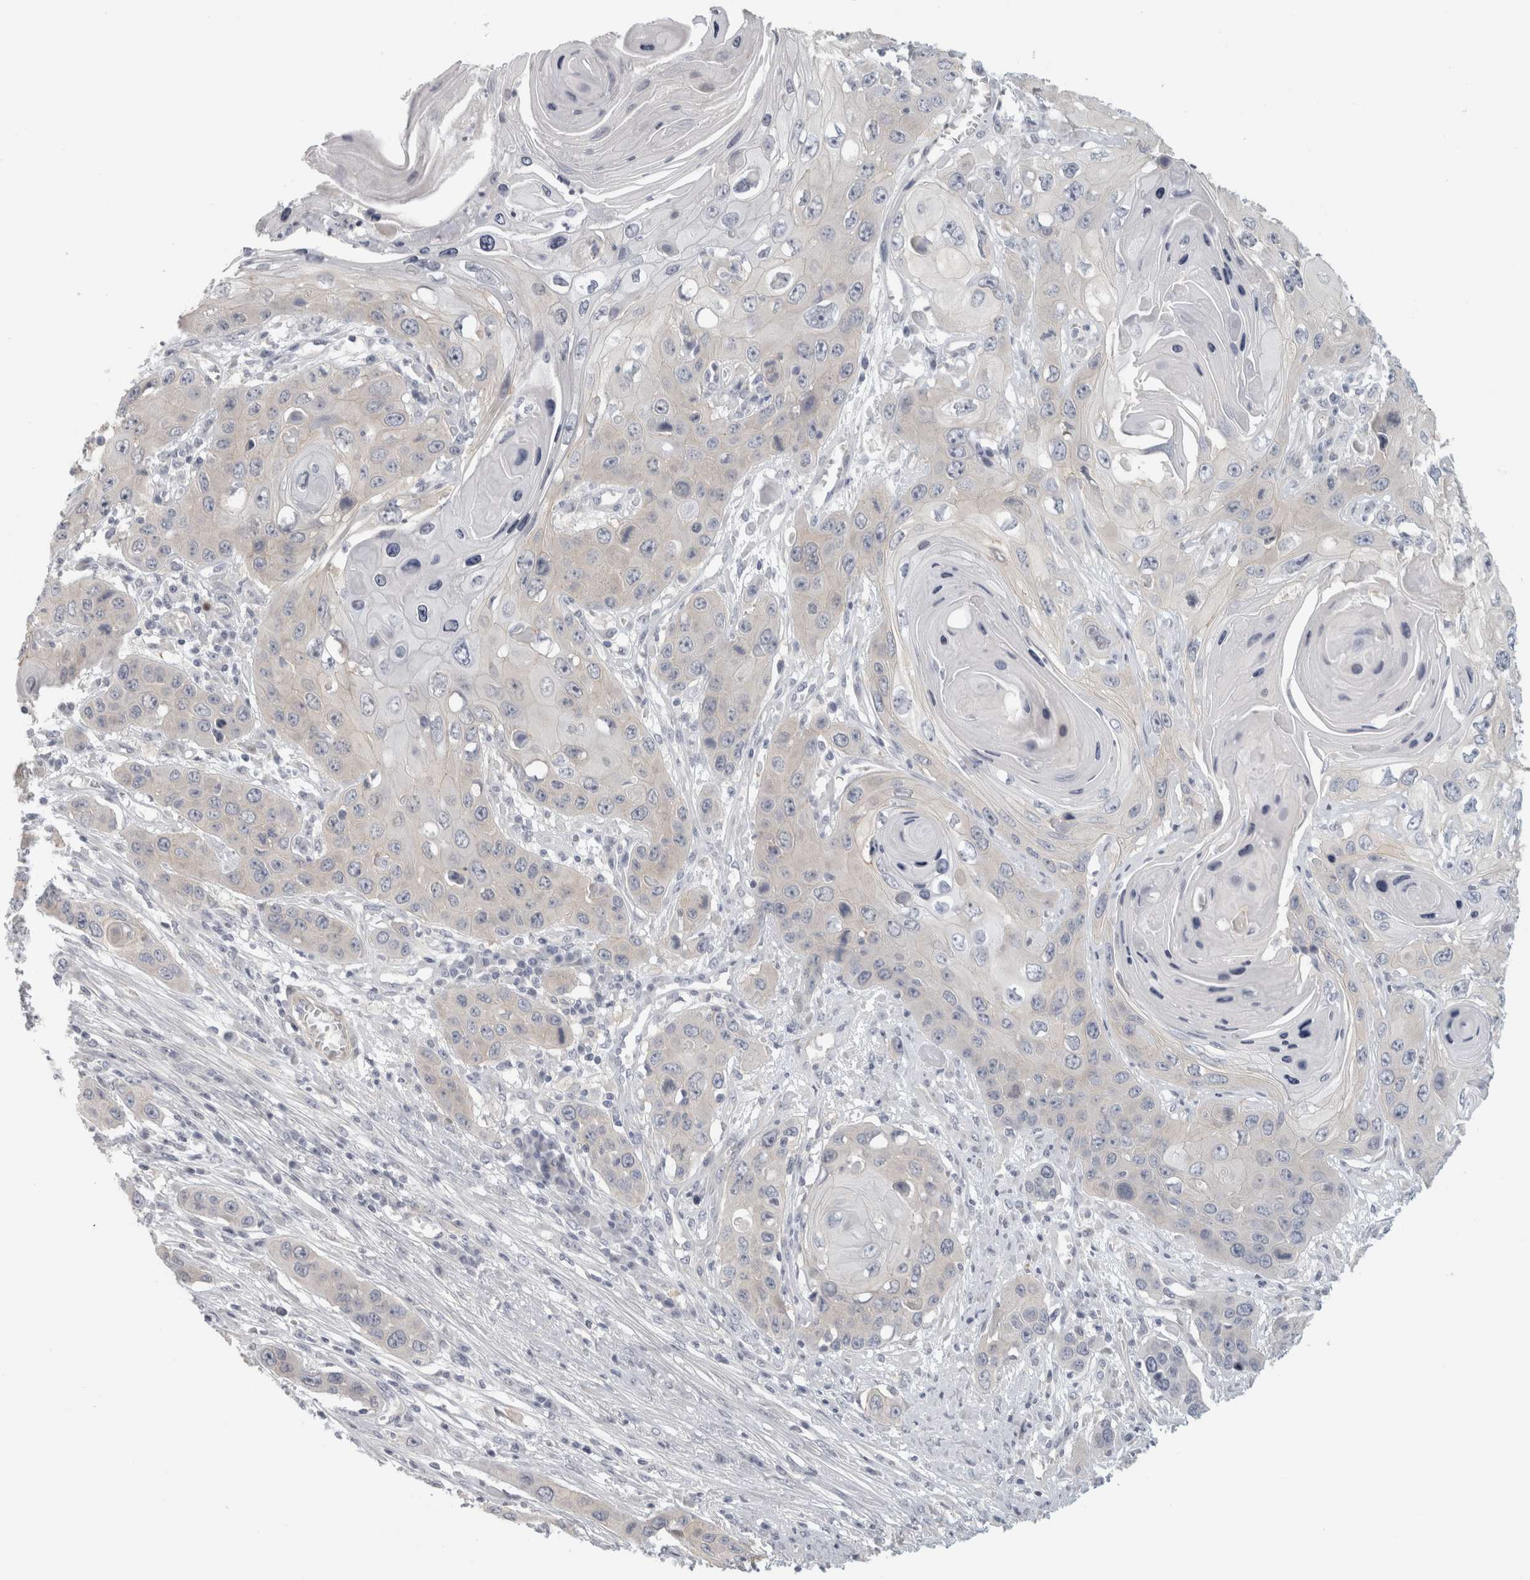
{"staining": {"intensity": "weak", "quantity": "25%-75%", "location": "cytoplasmic/membranous"}, "tissue": "skin cancer", "cell_type": "Tumor cells", "image_type": "cancer", "snomed": [{"axis": "morphology", "description": "Squamous cell carcinoma, NOS"}, {"axis": "topography", "description": "Skin"}], "caption": "Skin squamous cell carcinoma stained with DAB (3,3'-diaminobenzidine) immunohistochemistry (IHC) reveals low levels of weak cytoplasmic/membranous staining in about 25%-75% of tumor cells.", "gene": "FBLIM1", "patient": {"sex": "male", "age": 55}}